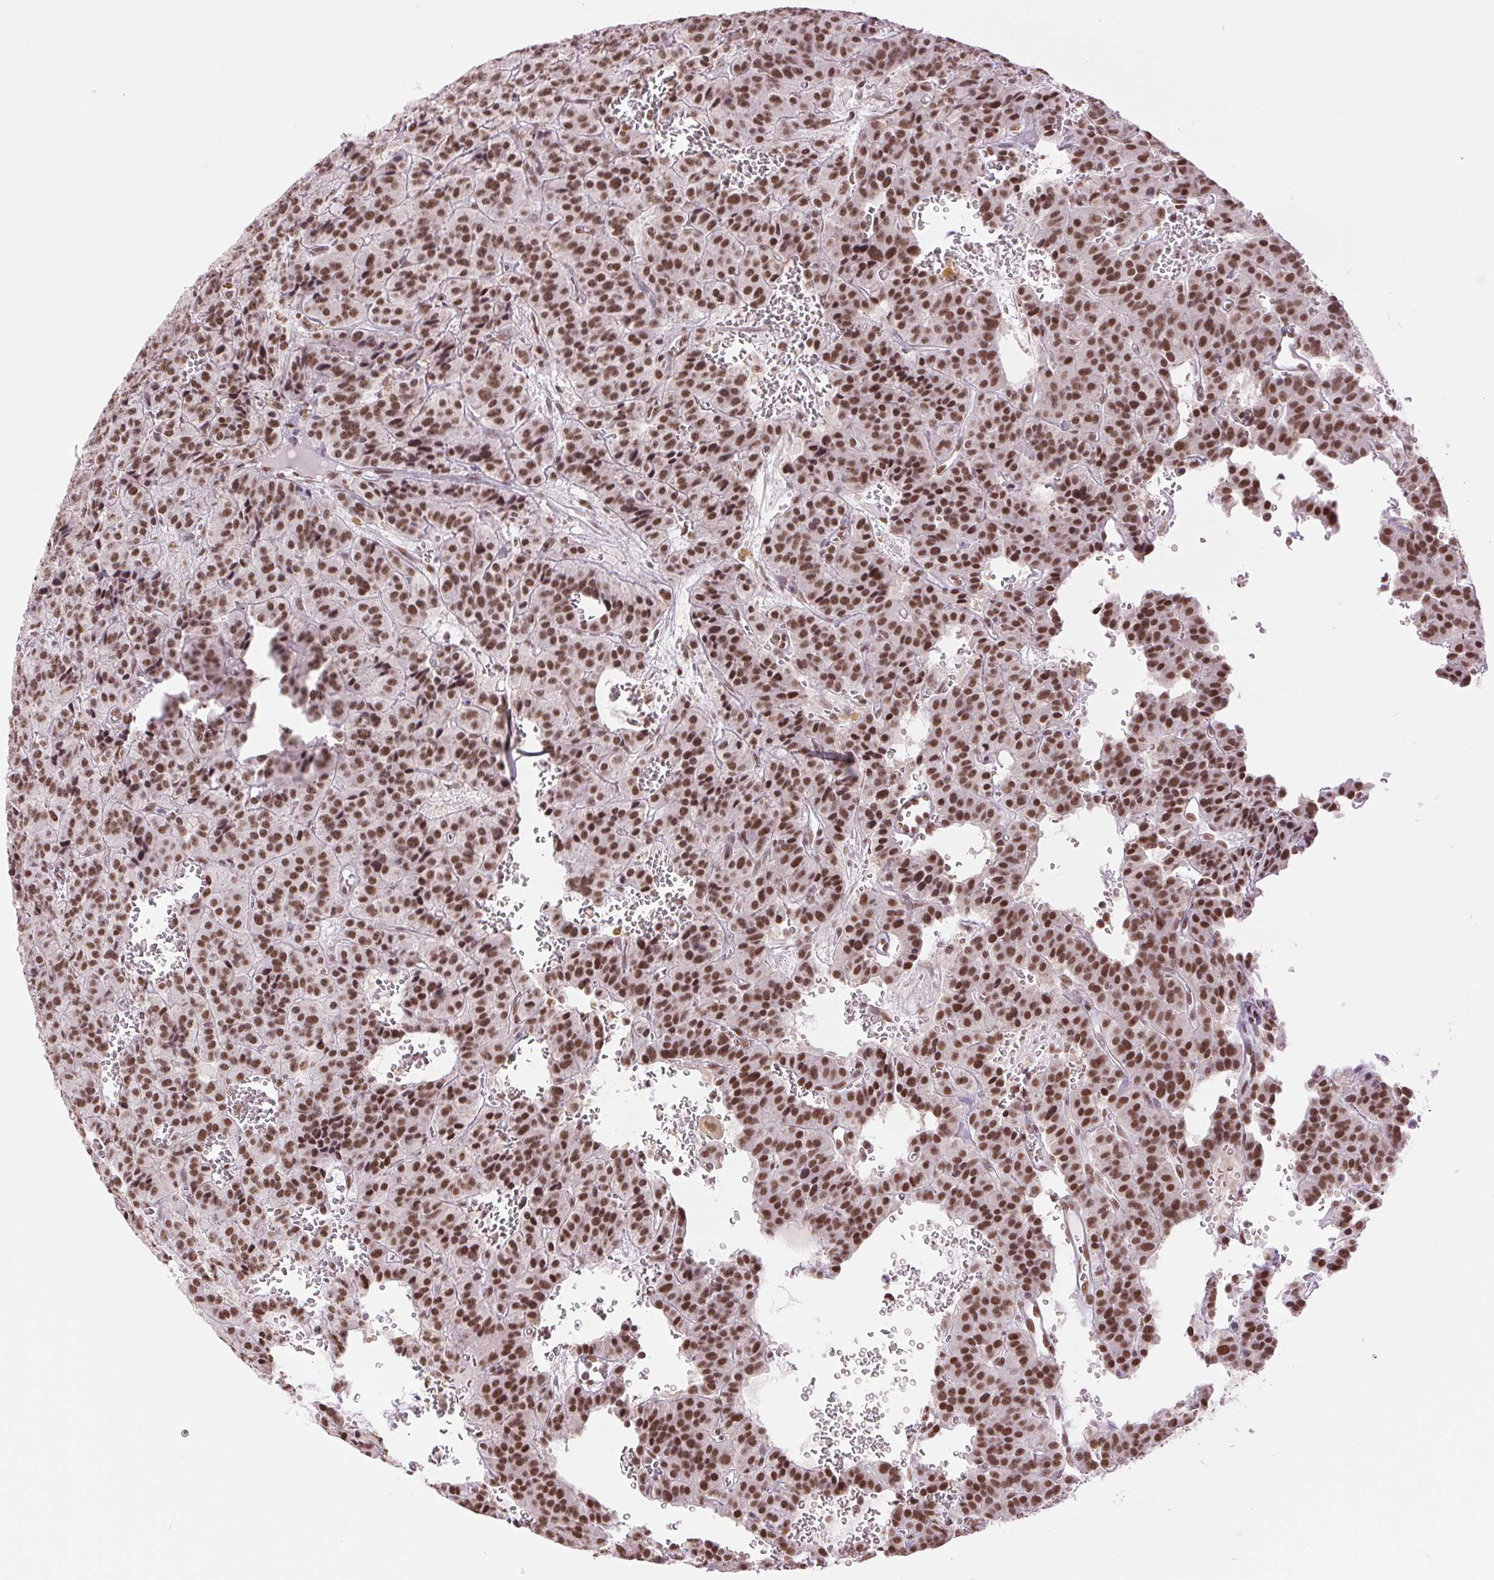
{"staining": {"intensity": "moderate", "quantity": ">75%", "location": "nuclear"}, "tissue": "carcinoid", "cell_type": "Tumor cells", "image_type": "cancer", "snomed": [{"axis": "morphology", "description": "Carcinoid, malignant, NOS"}, {"axis": "topography", "description": "Lung"}], "caption": "Moderate nuclear staining for a protein is seen in approximately >75% of tumor cells of carcinoid (malignant) using immunohistochemistry.", "gene": "ZFR2", "patient": {"sex": "female", "age": 71}}